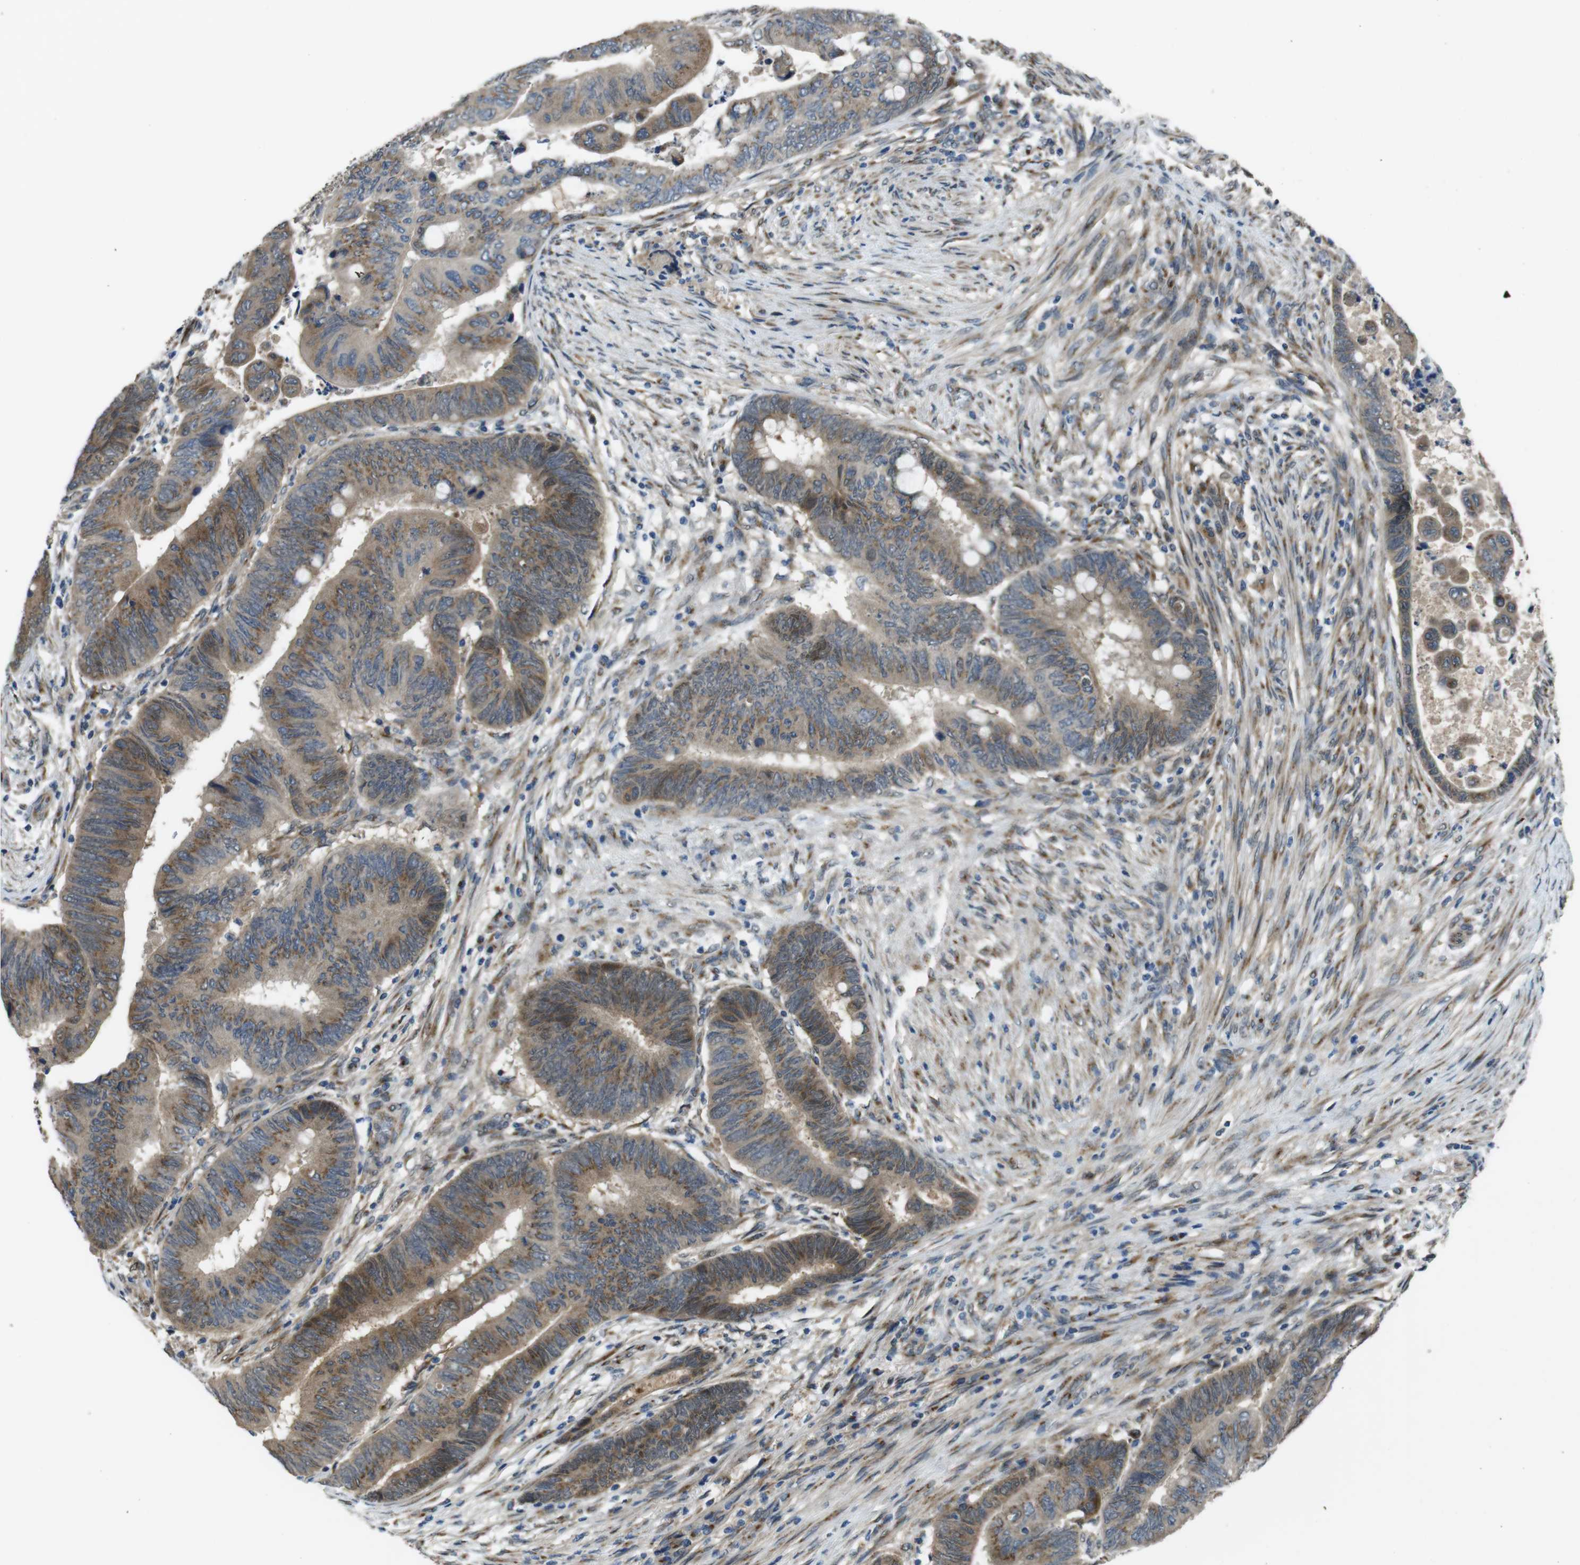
{"staining": {"intensity": "moderate", "quantity": ">75%", "location": "cytoplasmic/membranous"}, "tissue": "colorectal cancer", "cell_type": "Tumor cells", "image_type": "cancer", "snomed": [{"axis": "morphology", "description": "Normal tissue, NOS"}, {"axis": "morphology", "description": "Adenocarcinoma, NOS"}, {"axis": "topography", "description": "Rectum"}, {"axis": "topography", "description": "Peripheral nerve tissue"}], "caption": "Protein staining shows moderate cytoplasmic/membranous positivity in approximately >75% of tumor cells in colorectal adenocarcinoma.", "gene": "RAB6A", "patient": {"sex": "male", "age": 92}}